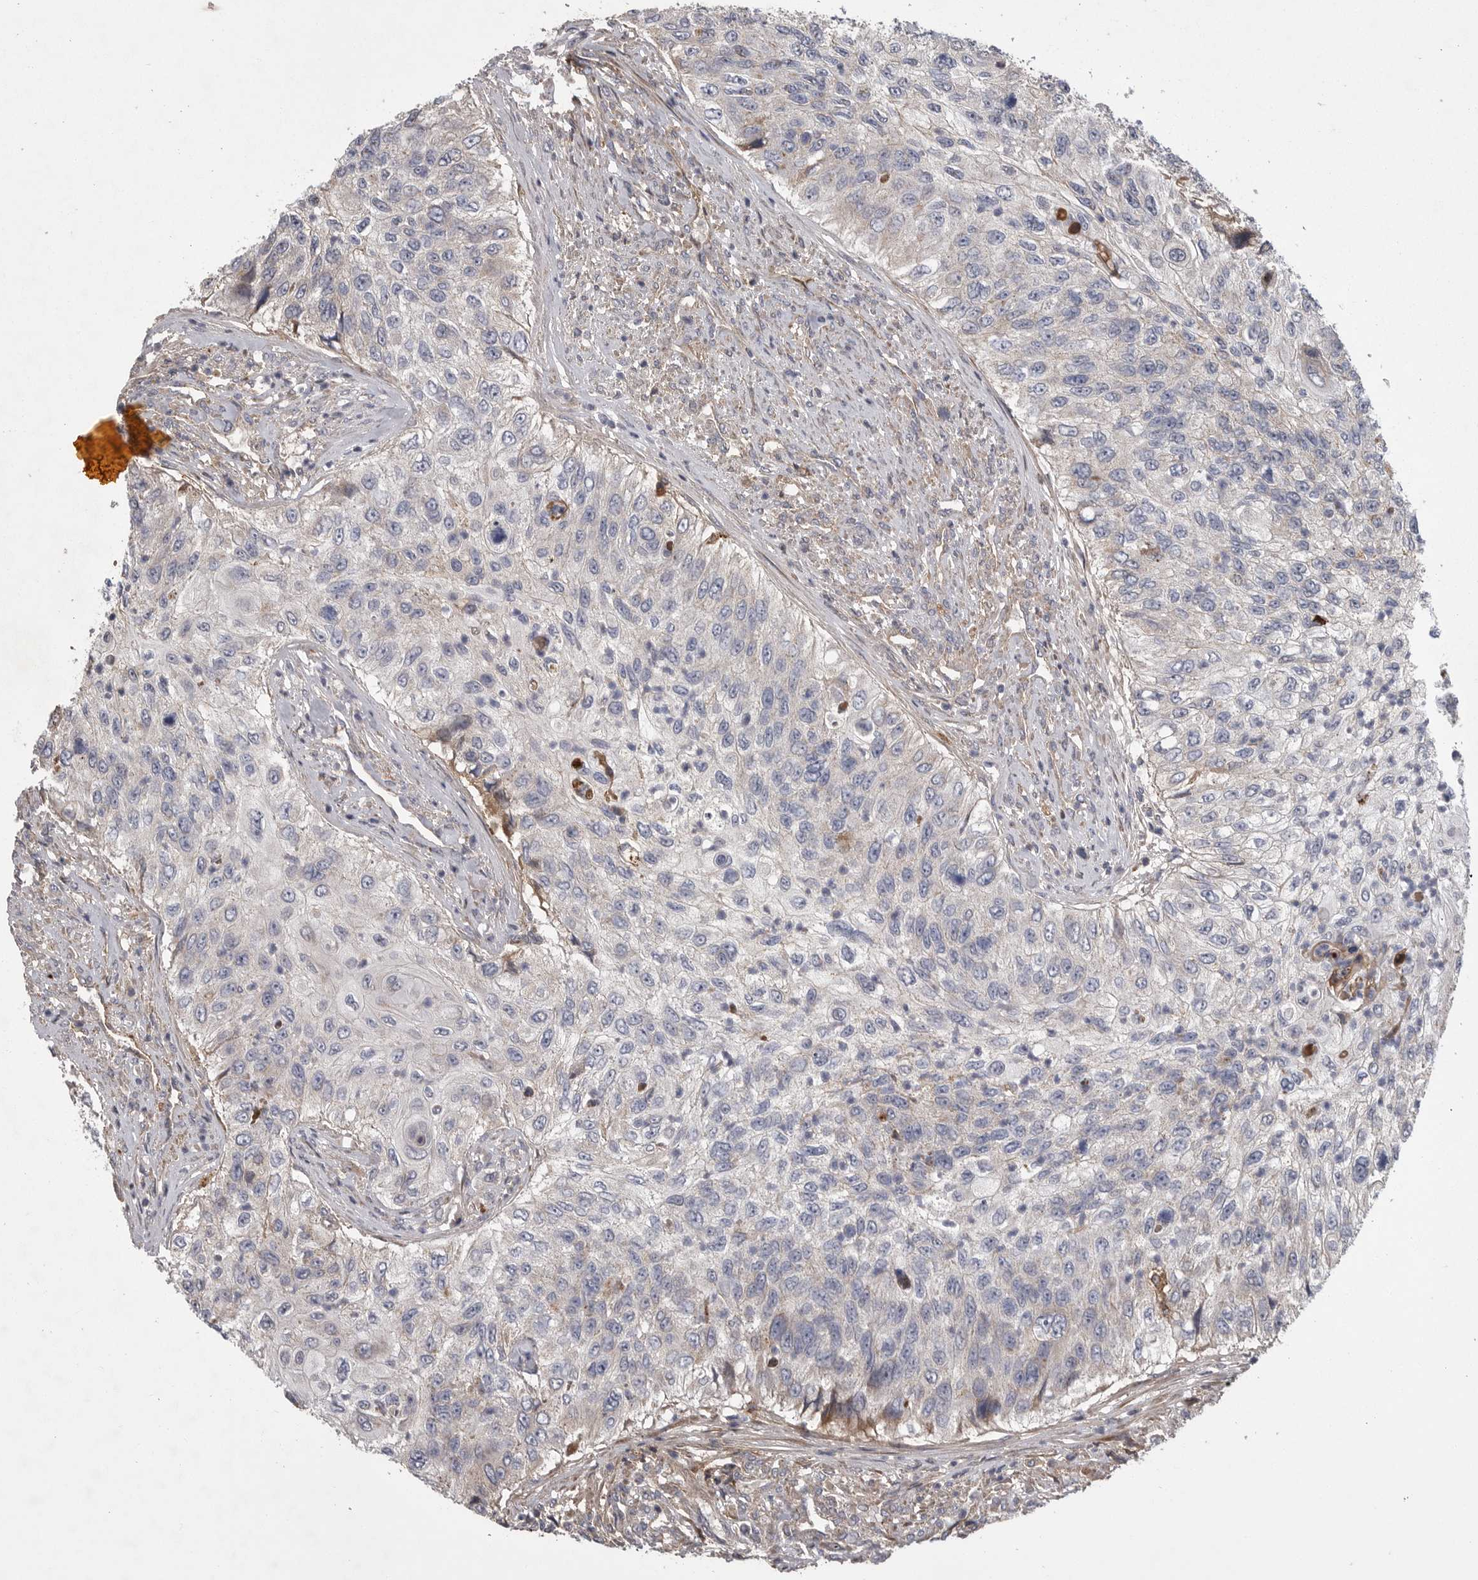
{"staining": {"intensity": "negative", "quantity": "none", "location": "none"}, "tissue": "urothelial cancer", "cell_type": "Tumor cells", "image_type": "cancer", "snomed": [{"axis": "morphology", "description": "Urothelial carcinoma, High grade"}, {"axis": "topography", "description": "Urinary bladder"}], "caption": "This micrograph is of urothelial carcinoma (high-grade) stained with IHC to label a protein in brown with the nuclei are counter-stained blue. There is no expression in tumor cells.", "gene": "CRP", "patient": {"sex": "female", "age": 60}}